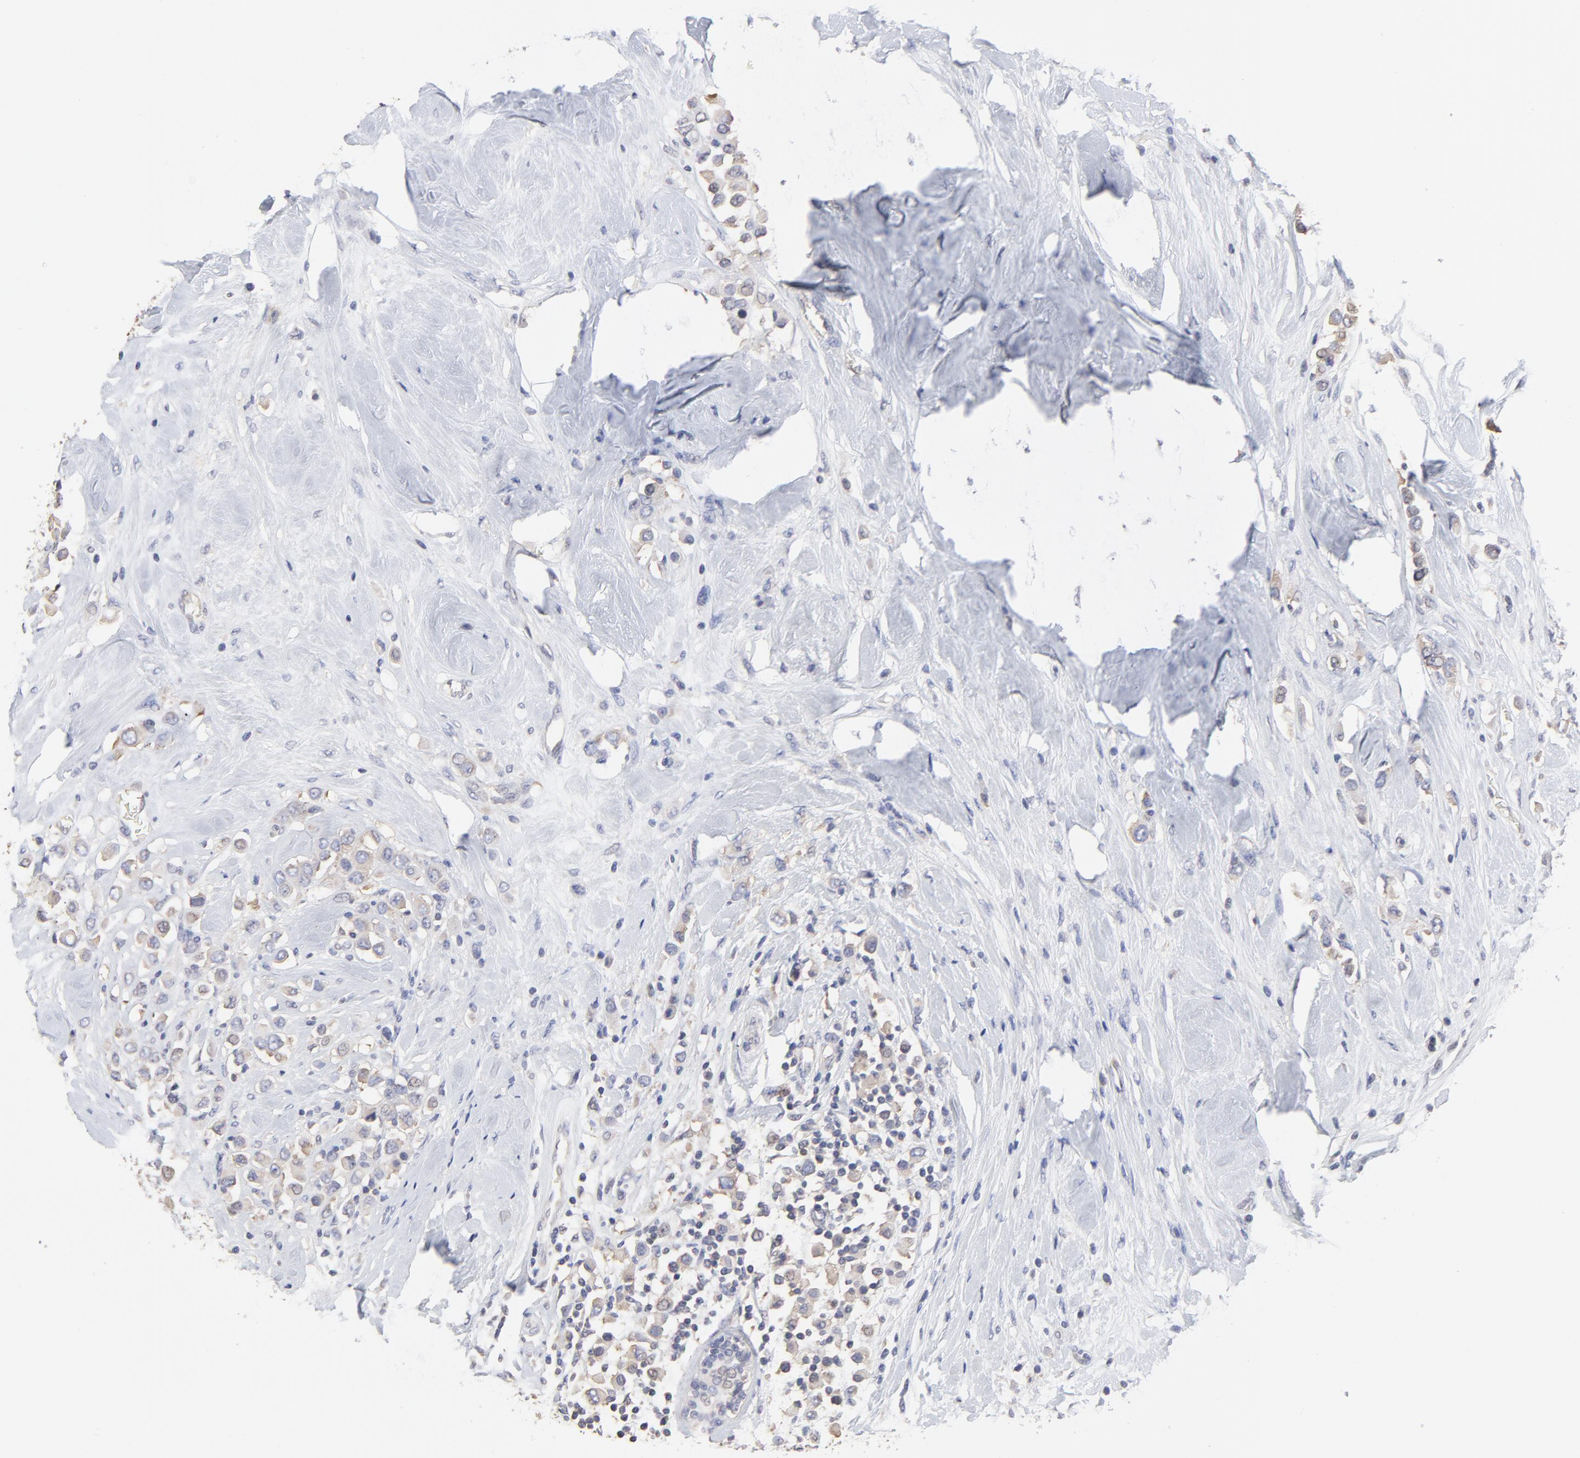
{"staining": {"intensity": "weak", "quantity": "25%-75%", "location": "cytoplasmic/membranous"}, "tissue": "breast cancer", "cell_type": "Tumor cells", "image_type": "cancer", "snomed": [{"axis": "morphology", "description": "Duct carcinoma"}, {"axis": "topography", "description": "Breast"}], "caption": "Approximately 25%-75% of tumor cells in breast cancer (intraductal carcinoma) demonstrate weak cytoplasmic/membranous protein positivity as visualized by brown immunohistochemical staining.", "gene": "CCT2", "patient": {"sex": "female", "age": 61}}